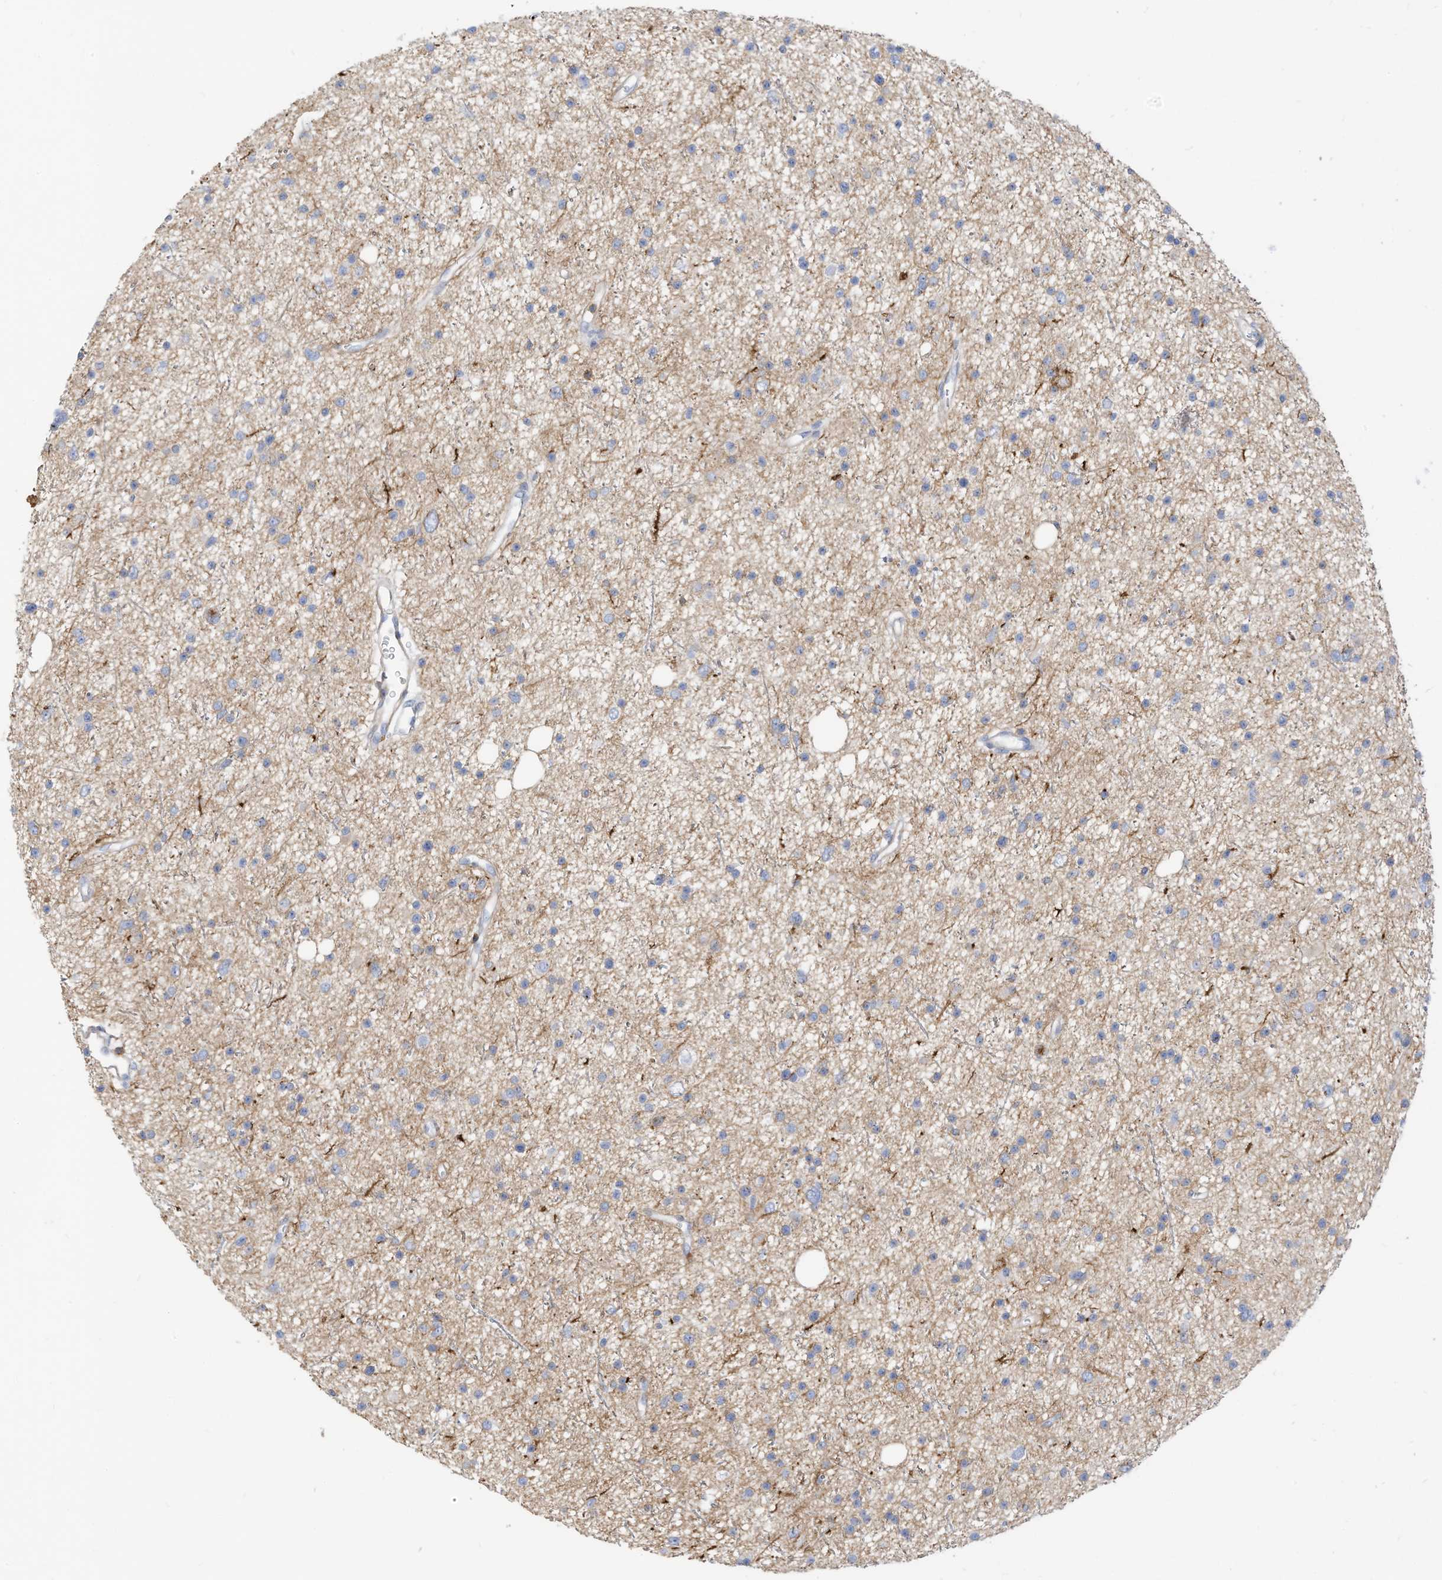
{"staining": {"intensity": "negative", "quantity": "none", "location": "none"}, "tissue": "glioma", "cell_type": "Tumor cells", "image_type": "cancer", "snomed": [{"axis": "morphology", "description": "Glioma, malignant, Low grade"}, {"axis": "topography", "description": "Cerebral cortex"}], "caption": "High magnification brightfield microscopy of malignant glioma (low-grade) stained with DAB (brown) and counterstained with hematoxylin (blue): tumor cells show no significant positivity.", "gene": "TXNDC9", "patient": {"sex": "female", "age": 39}}